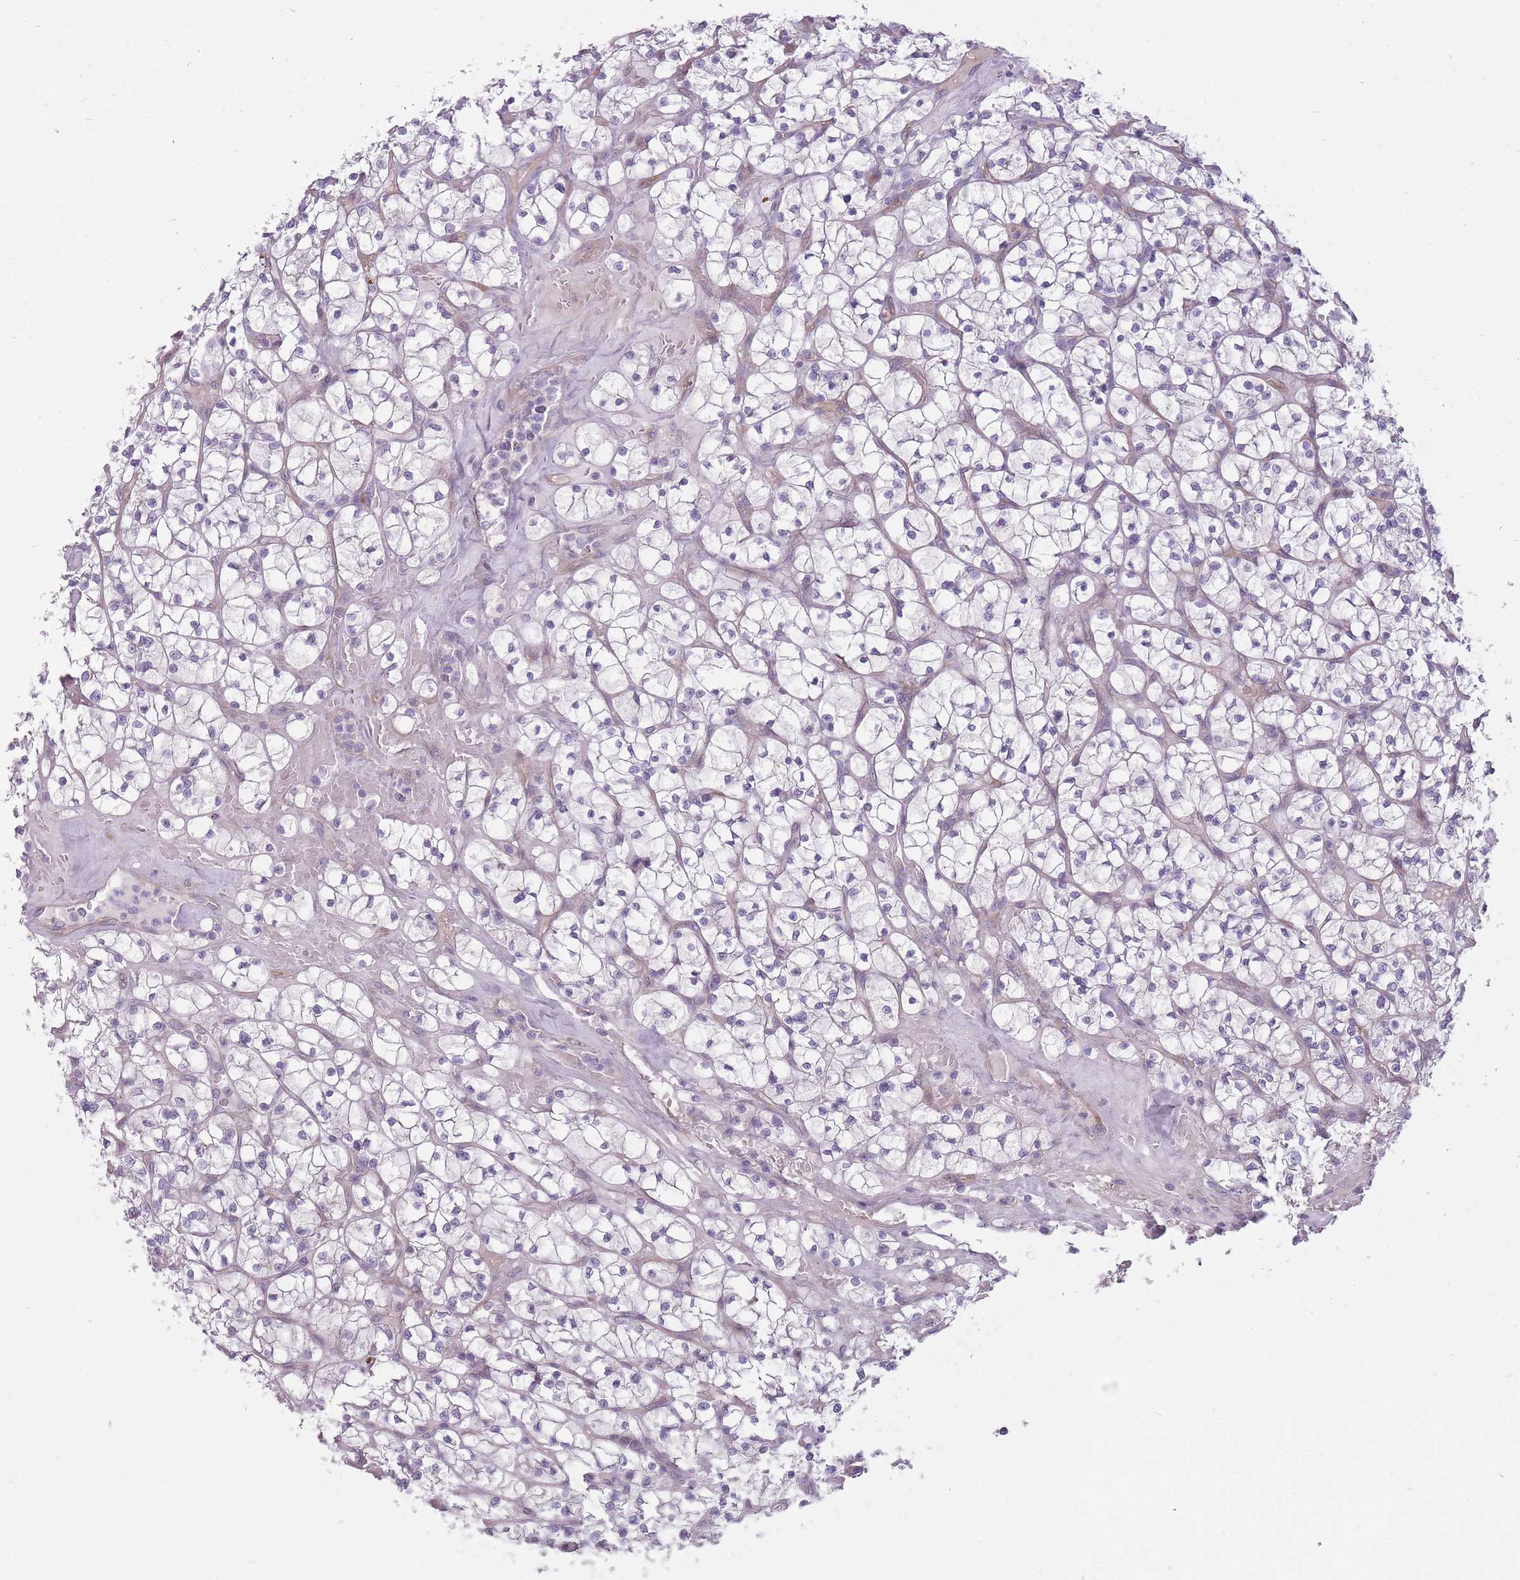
{"staining": {"intensity": "negative", "quantity": "none", "location": "none"}, "tissue": "renal cancer", "cell_type": "Tumor cells", "image_type": "cancer", "snomed": [{"axis": "morphology", "description": "Adenocarcinoma, NOS"}, {"axis": "topography", "description": "Kidney"}], "caption": "Immunohistochemical staining of renal cancer (adenocarcinoma) exhibits no significant positivity in tumor cells.", "gene": "PGRMC2", "patient": {"sex": "female", "age": 64}}